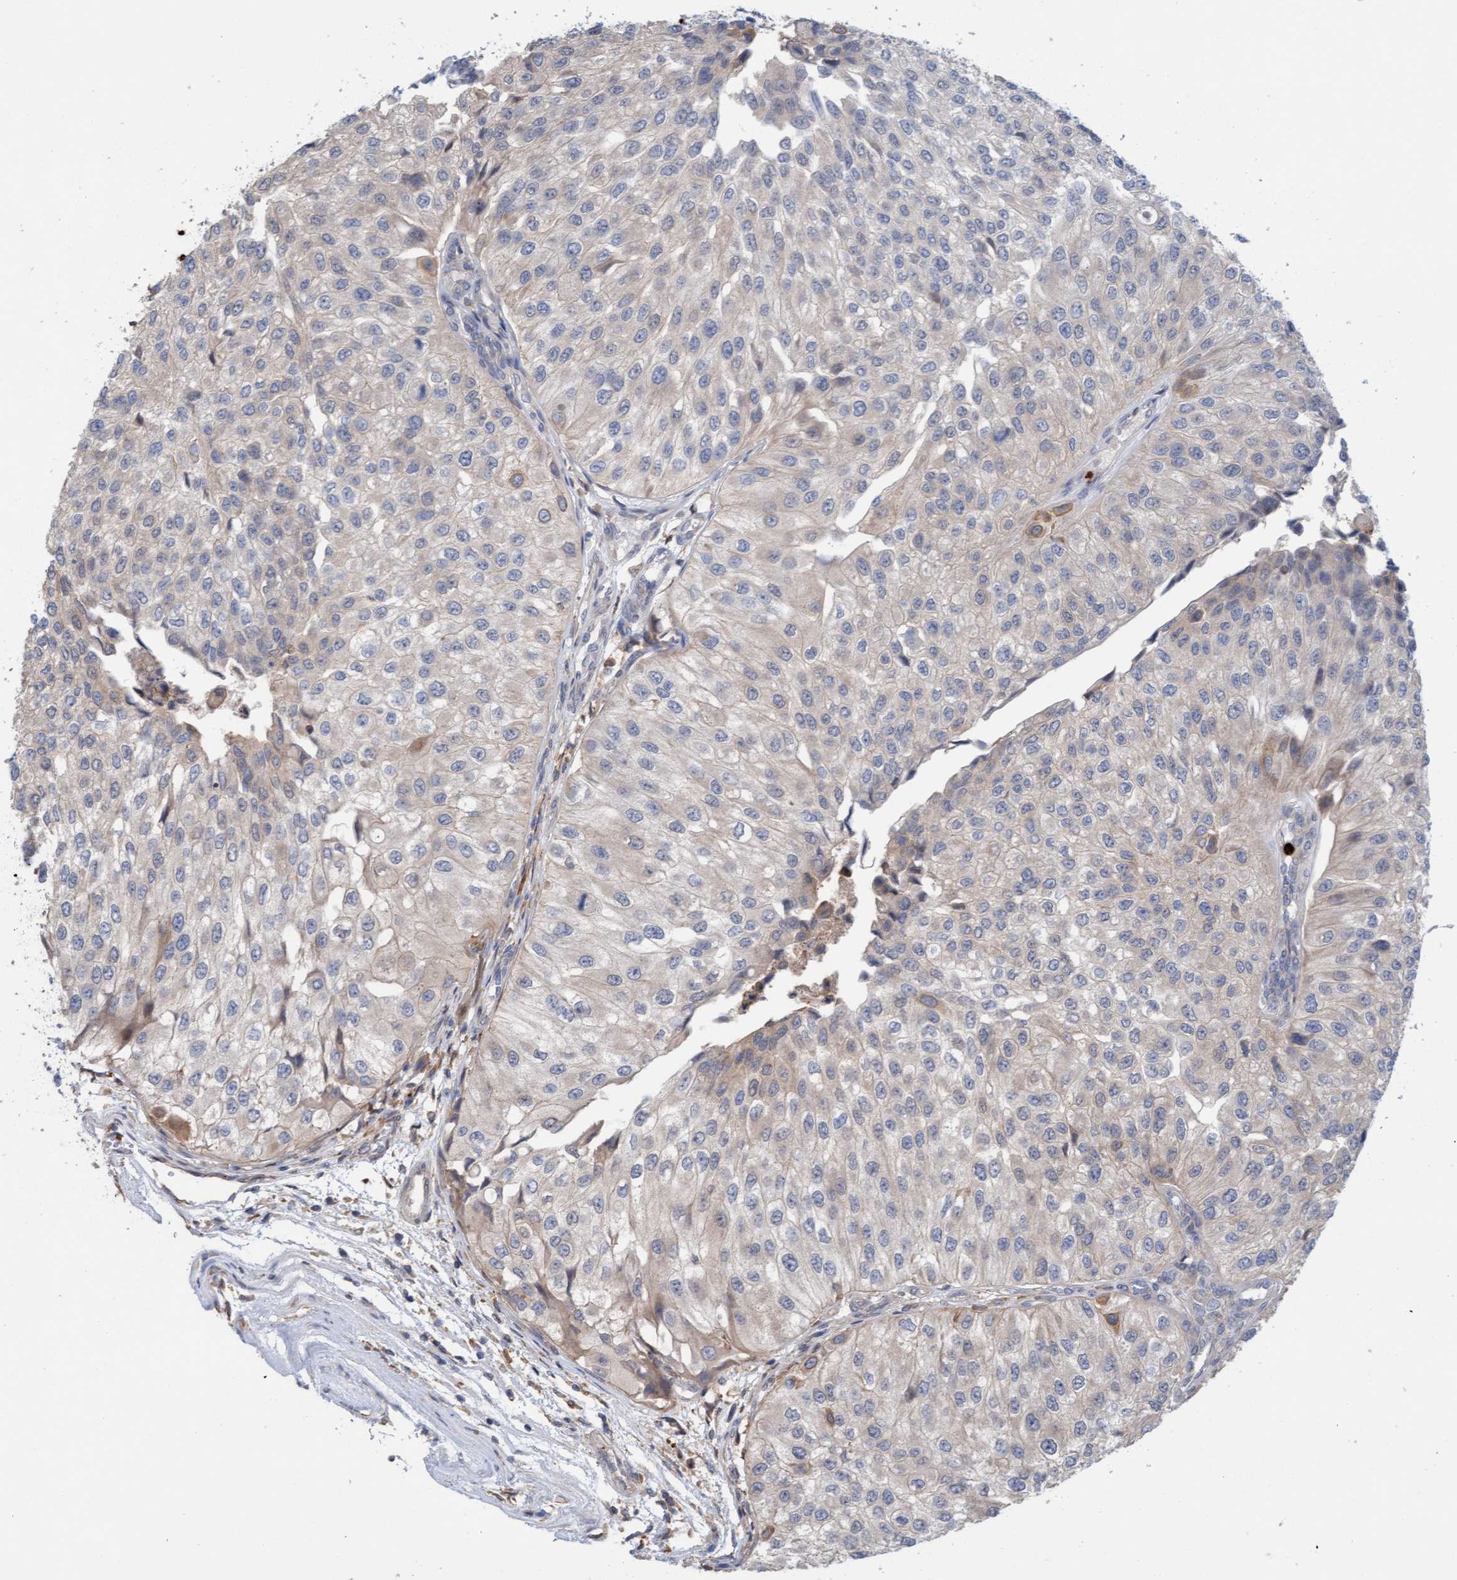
{"staining": {"intensity": "weak", "quantity": "<25%", "location": "cytoplasmic/membranous"}, "tissue": "urothelial cancer", "cell_type": "Tumor cells", "image_type": "cancer", "snomed": [{"axis": "morphology", "description": "Urothelial carcinoma, High grade"}, {"axis": "topography", "description": "Kidney"}, {"axis": "topography", "description": "Urinary bladder"}], "caption": "Tumor cells show no significant expression in high-grade urothelial carcinoma.", "gene": "MMP8", "patient": {"sex": "male", "age": 77}}